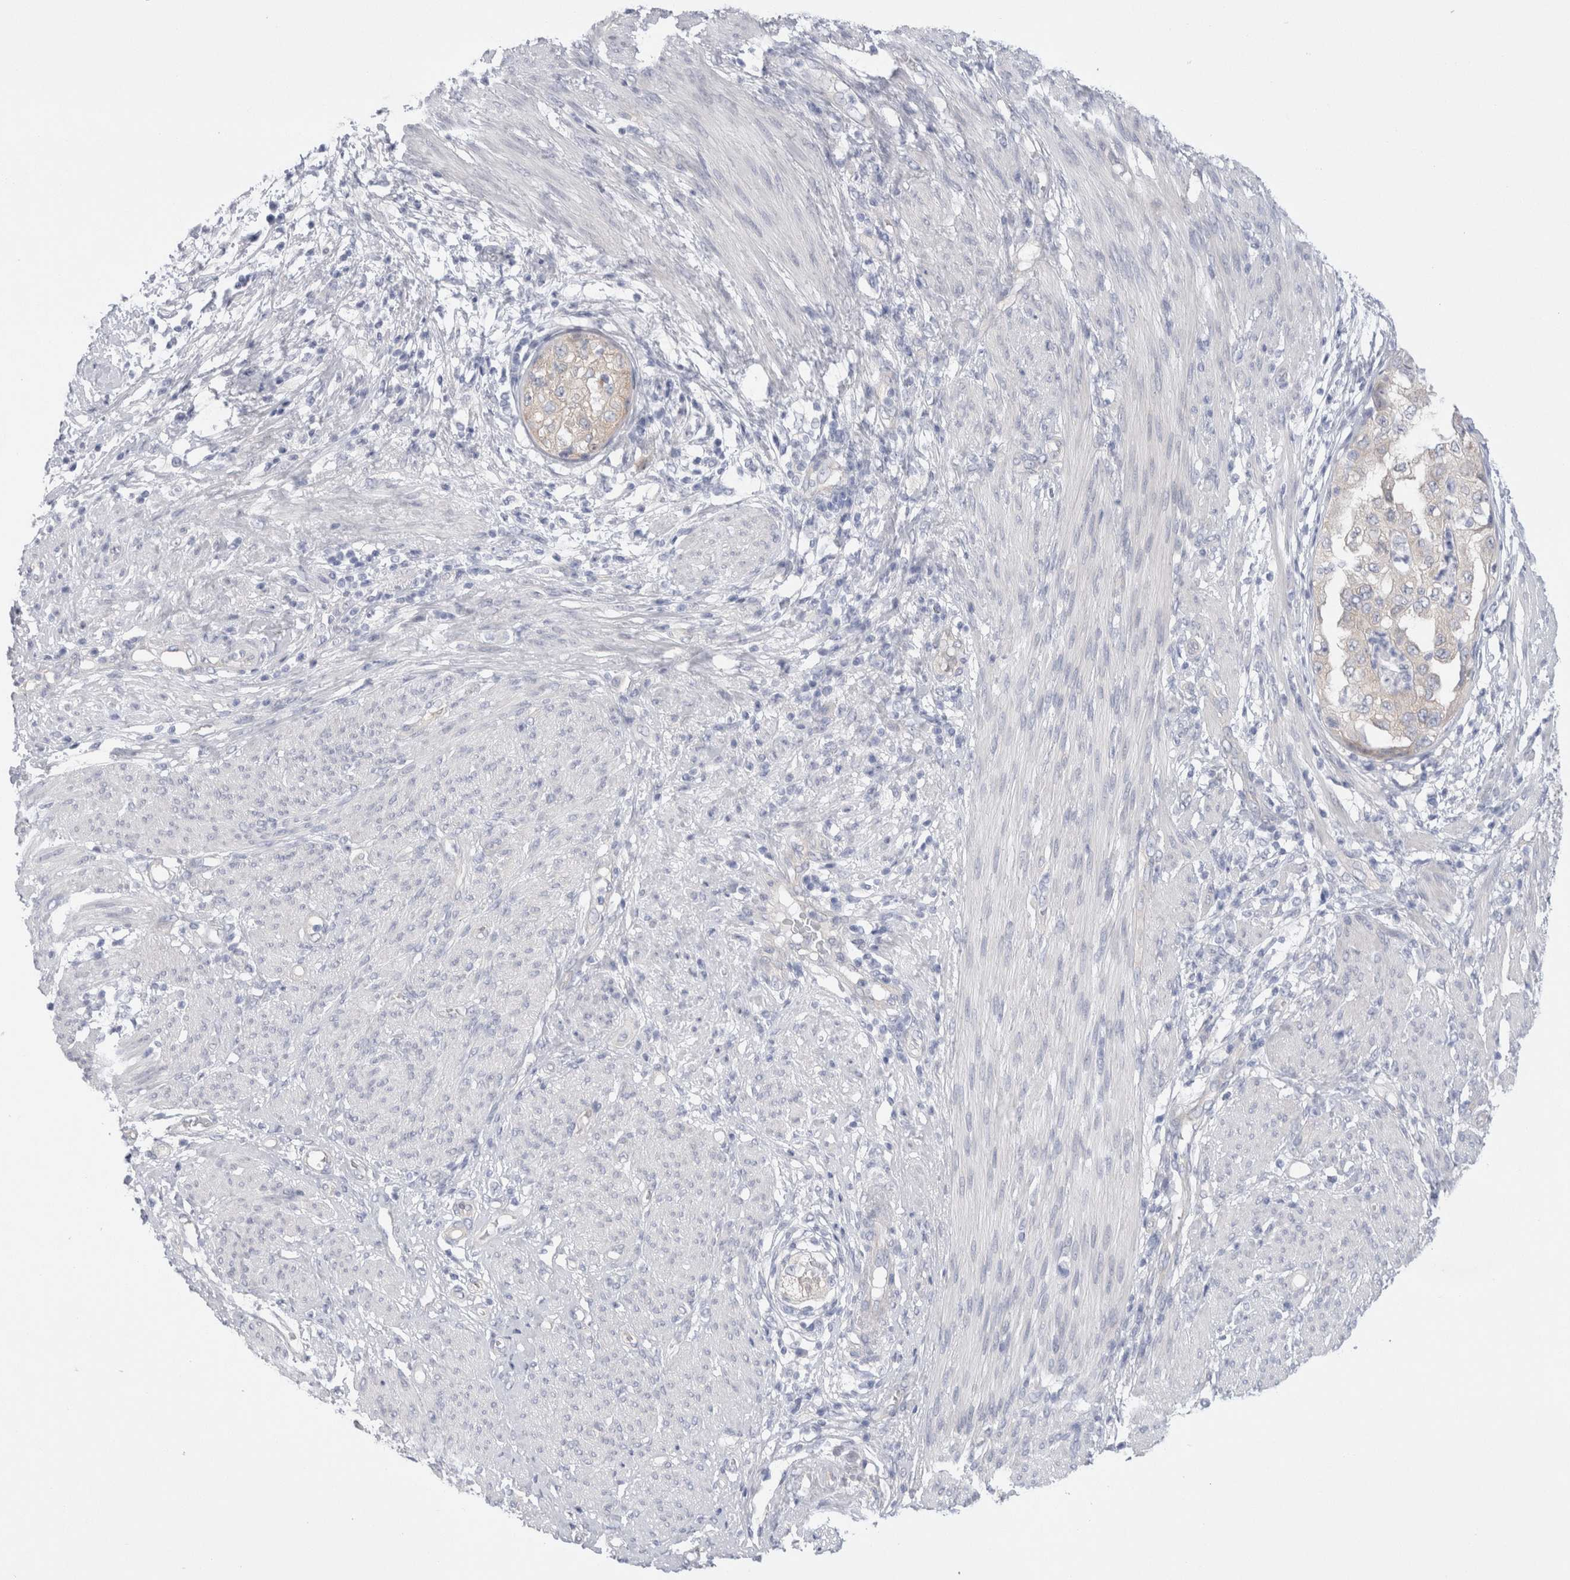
{"staining": {"intensity": "negative", "quantity": "none", "location": "none"}, "tissue": "endometrial cancer", "cell_type": "Tumor cells", "image_type": "cancer", "snomed": [{"axis": "morphology", "description": "Adenocarcinoma, NOS"}, {"axis": "topography", "description": "Endometrium"}], "caption": "Immunohistochemical staining of endometrial cancer shows no significant staining in tumor cells. The staining was performed using DAB to visualize the protein expression in brown, while the nuclei were stained in blue with hematoxylin (Magnification: 20x).", "gene": "WIPF2", "patient": {"sex": "female", "age": 85}}